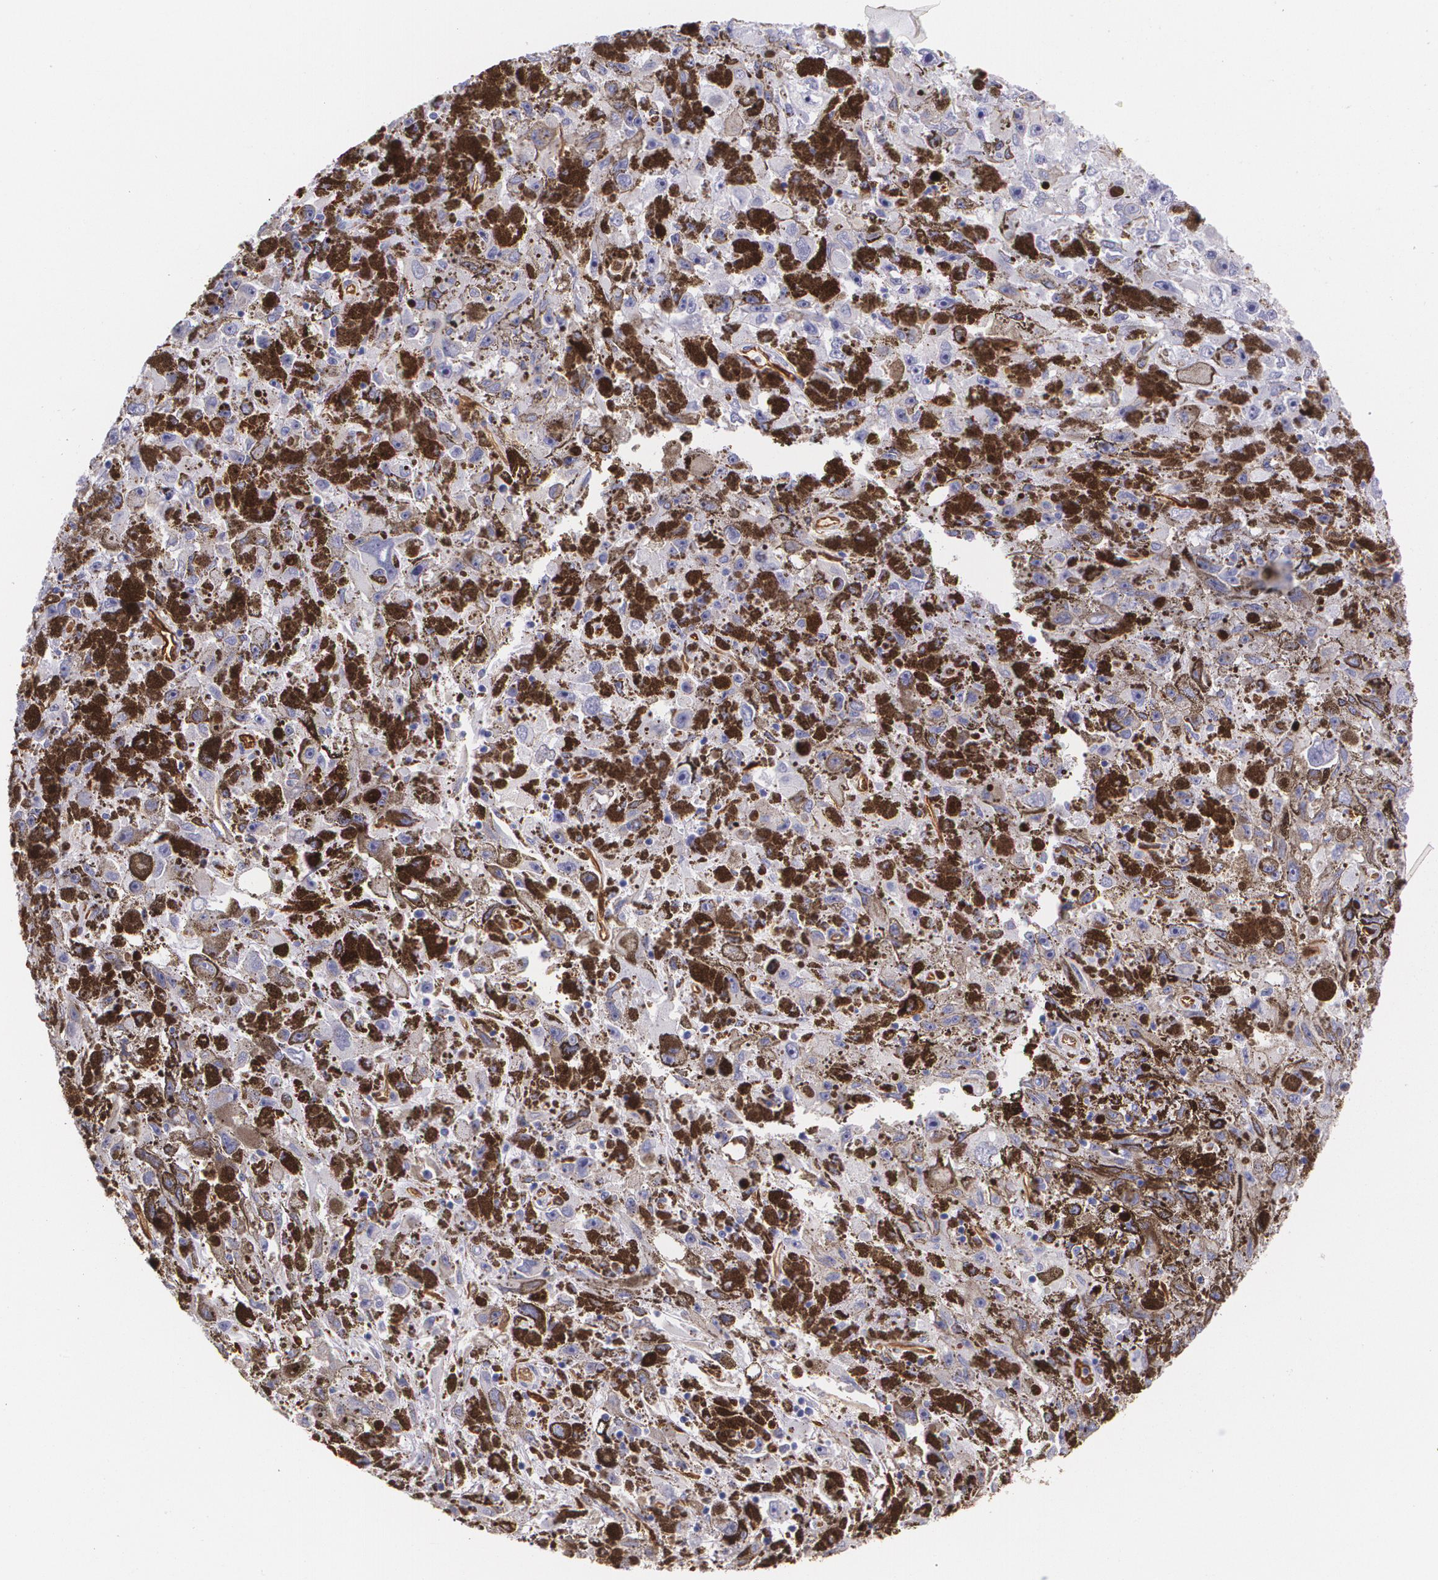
{"staining": {"intensity": "negative", "quantity": "none", "location": "none"}, "tissue": "melanoma", "cell_type": "Tumor cells", "image_type": "cancer", "snomed": [{"axis": "morphology", "description": "Malignant melanoma, NOS"}, {"axis": "topography", "description": "Skin"}], "caption": "The image displays no staining of tumor cells in melanoma. (DAB (3,3'-diaminobenzidine) immunohistochemistry with hematoxylin counter stain).", "gene": "MMP2", "patient": {"sex": "female", "age": 104}}